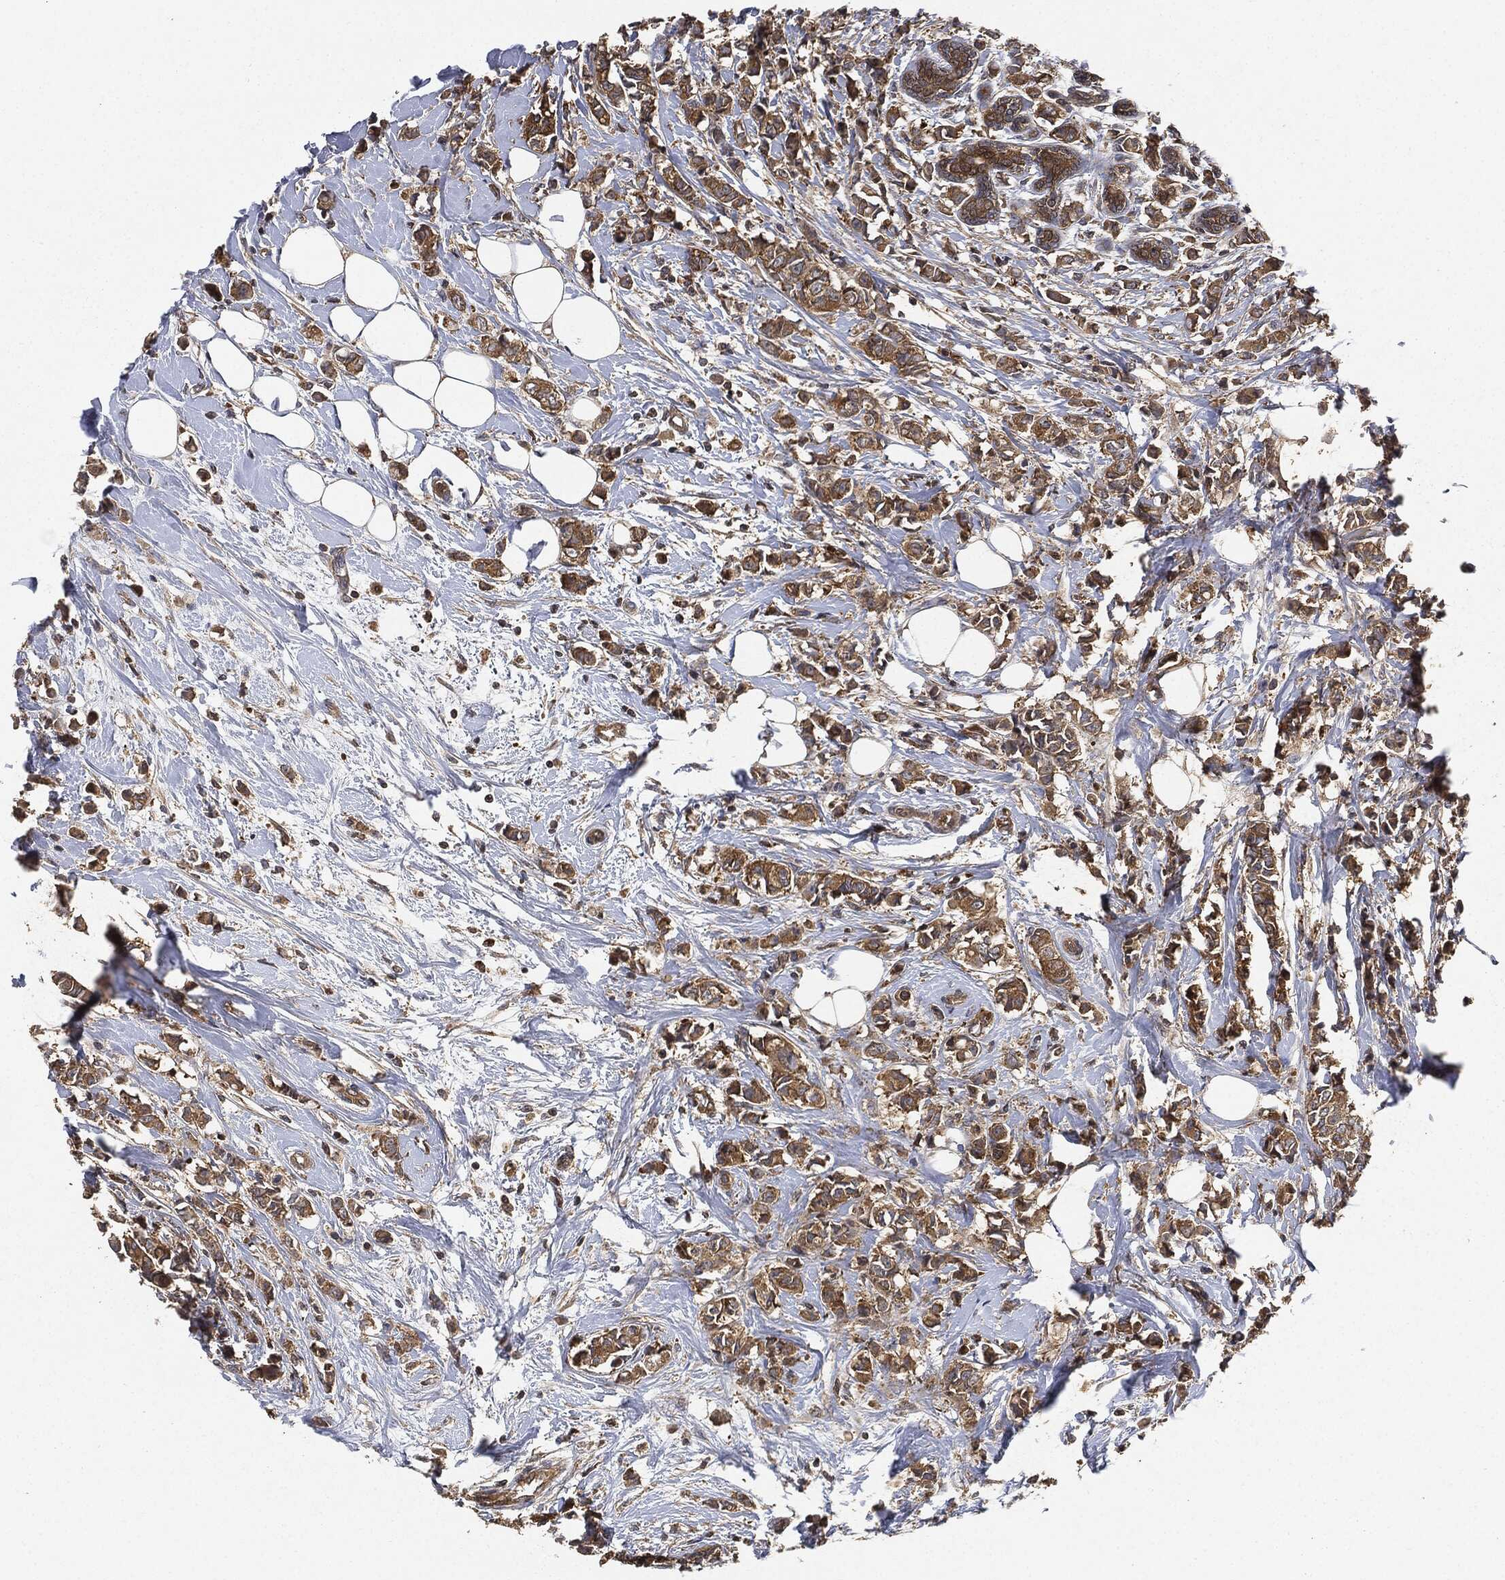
{"staining": {"intensity": "moderate", "quantity": ">75%", "location": "cytoplasmic/membranous"}, "tissue": "breast cancer", "cell_type": "Tumor cells", "image_type": "cancer", "snomed": [{"axis": "morphology", "description": "Normal tissue, NOS"}, {"axis": "morphology", "description": "Duct carcinoma"}, {"axis": "topography", "description": "Breast"}], "caption": "Breast cancer tissue exhibits moderate cytoplasmic/membranous expression in approximately >75% of tumor cells, visualized by immunohistochemistry. (DAB (3,3'-diaminobenzidine) IHC with brightfield microscopy, high magnification).", "gene": "BRAF", "patient": {"sex": "female", "age": 44}}